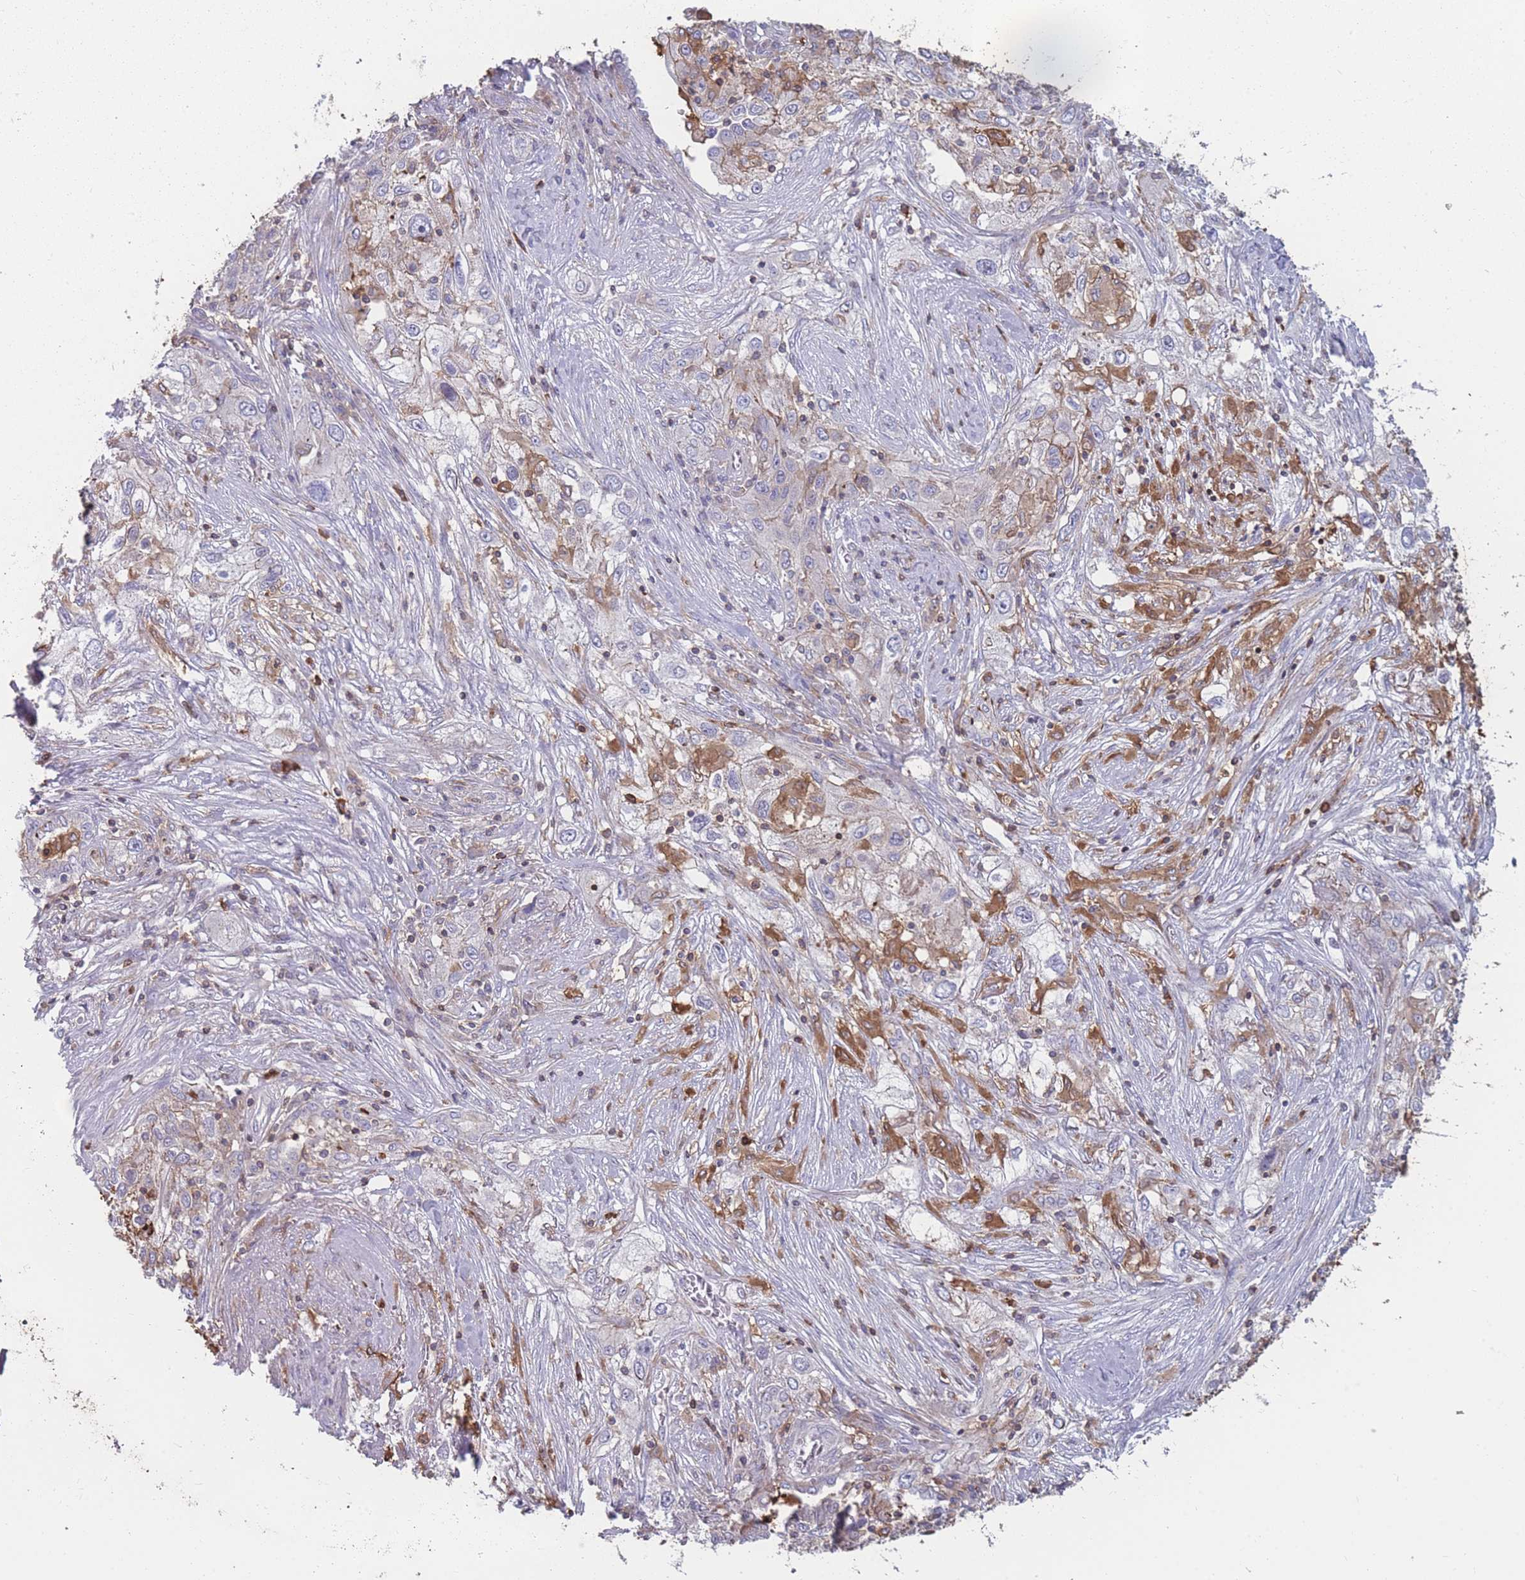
{"staining": {"intensity": "weak", "quantity": "<25%", "location": "cytoplasmic/membranous"}, "tissue": "lung cancer", "cell_type": "Tumor cells", "image_type": "cancer", "snomed": [{"axis": "morphology", "description": "Squamous cell carcinoma, NOS"}, {"axis": "topography", "description": "Lung"}], "caption": "Tumor cells are negative for protein expression in human lung cancer (squamous cell carcinoma).", "gene": "CD33", "patient": {"sex": "female", "age": 69}}